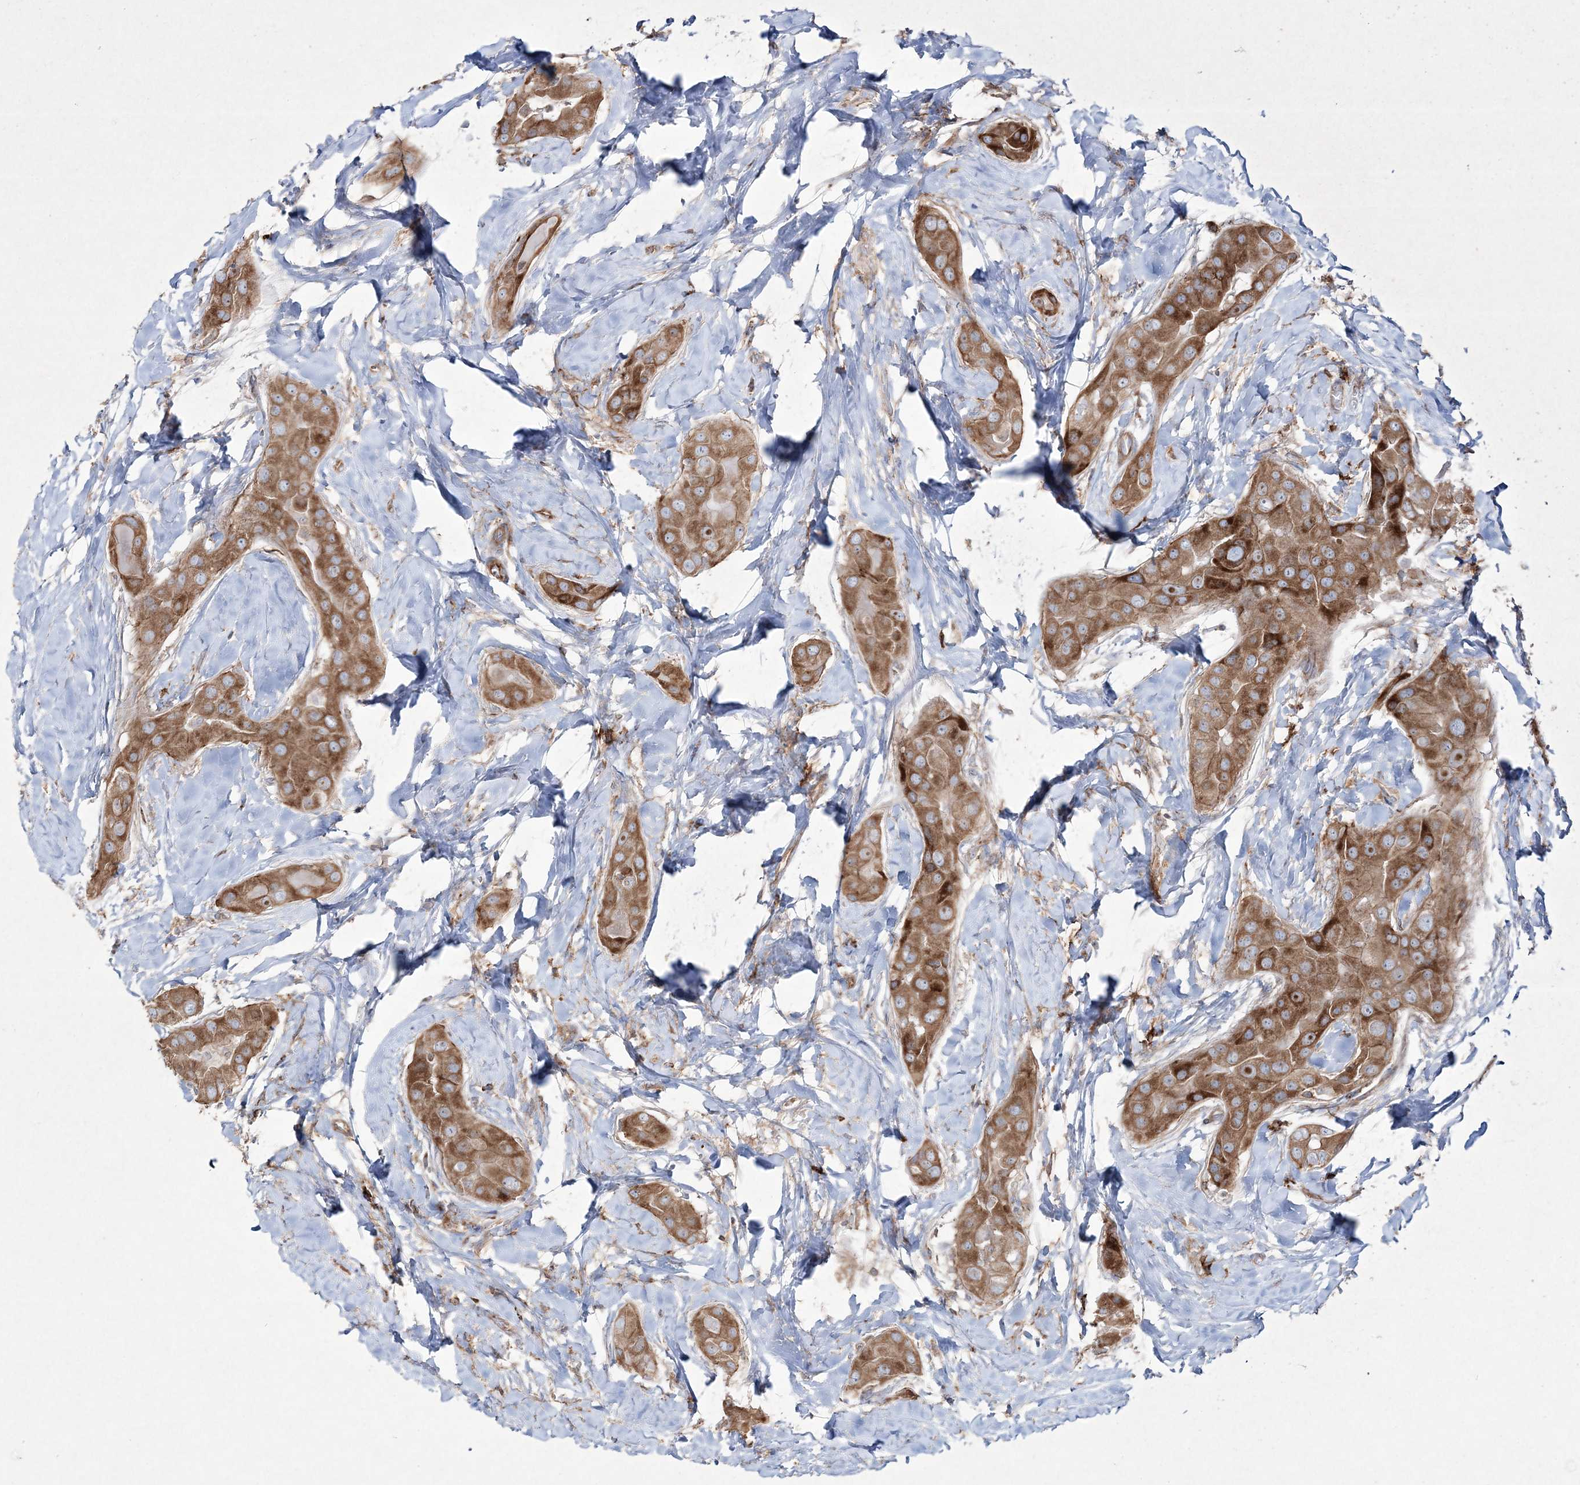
{"staining": {"intensity": "moderate", "quantity": ">75%", "location": "cytoplasmic/membranous,nuclear"}, "tissue": "thyroid cancer", "cell_type": "Tumor cells", "image_type": "cancer", "snomed": [{"axis": "morphology", "description": "Papillary adenocarcinoma, NOS"}, {"axis": "topography", "description": "Thyroid gland"}], "caption": "Thyroid cancer (papillary adenocarcinoma) stained with a brown dye displays moderate cytoplasmic/membranous and nuclear positive expression in approximately >75% of tumor cells.", "gene": "RICTOR", "patient": {"sex": "male", "age": 33}}